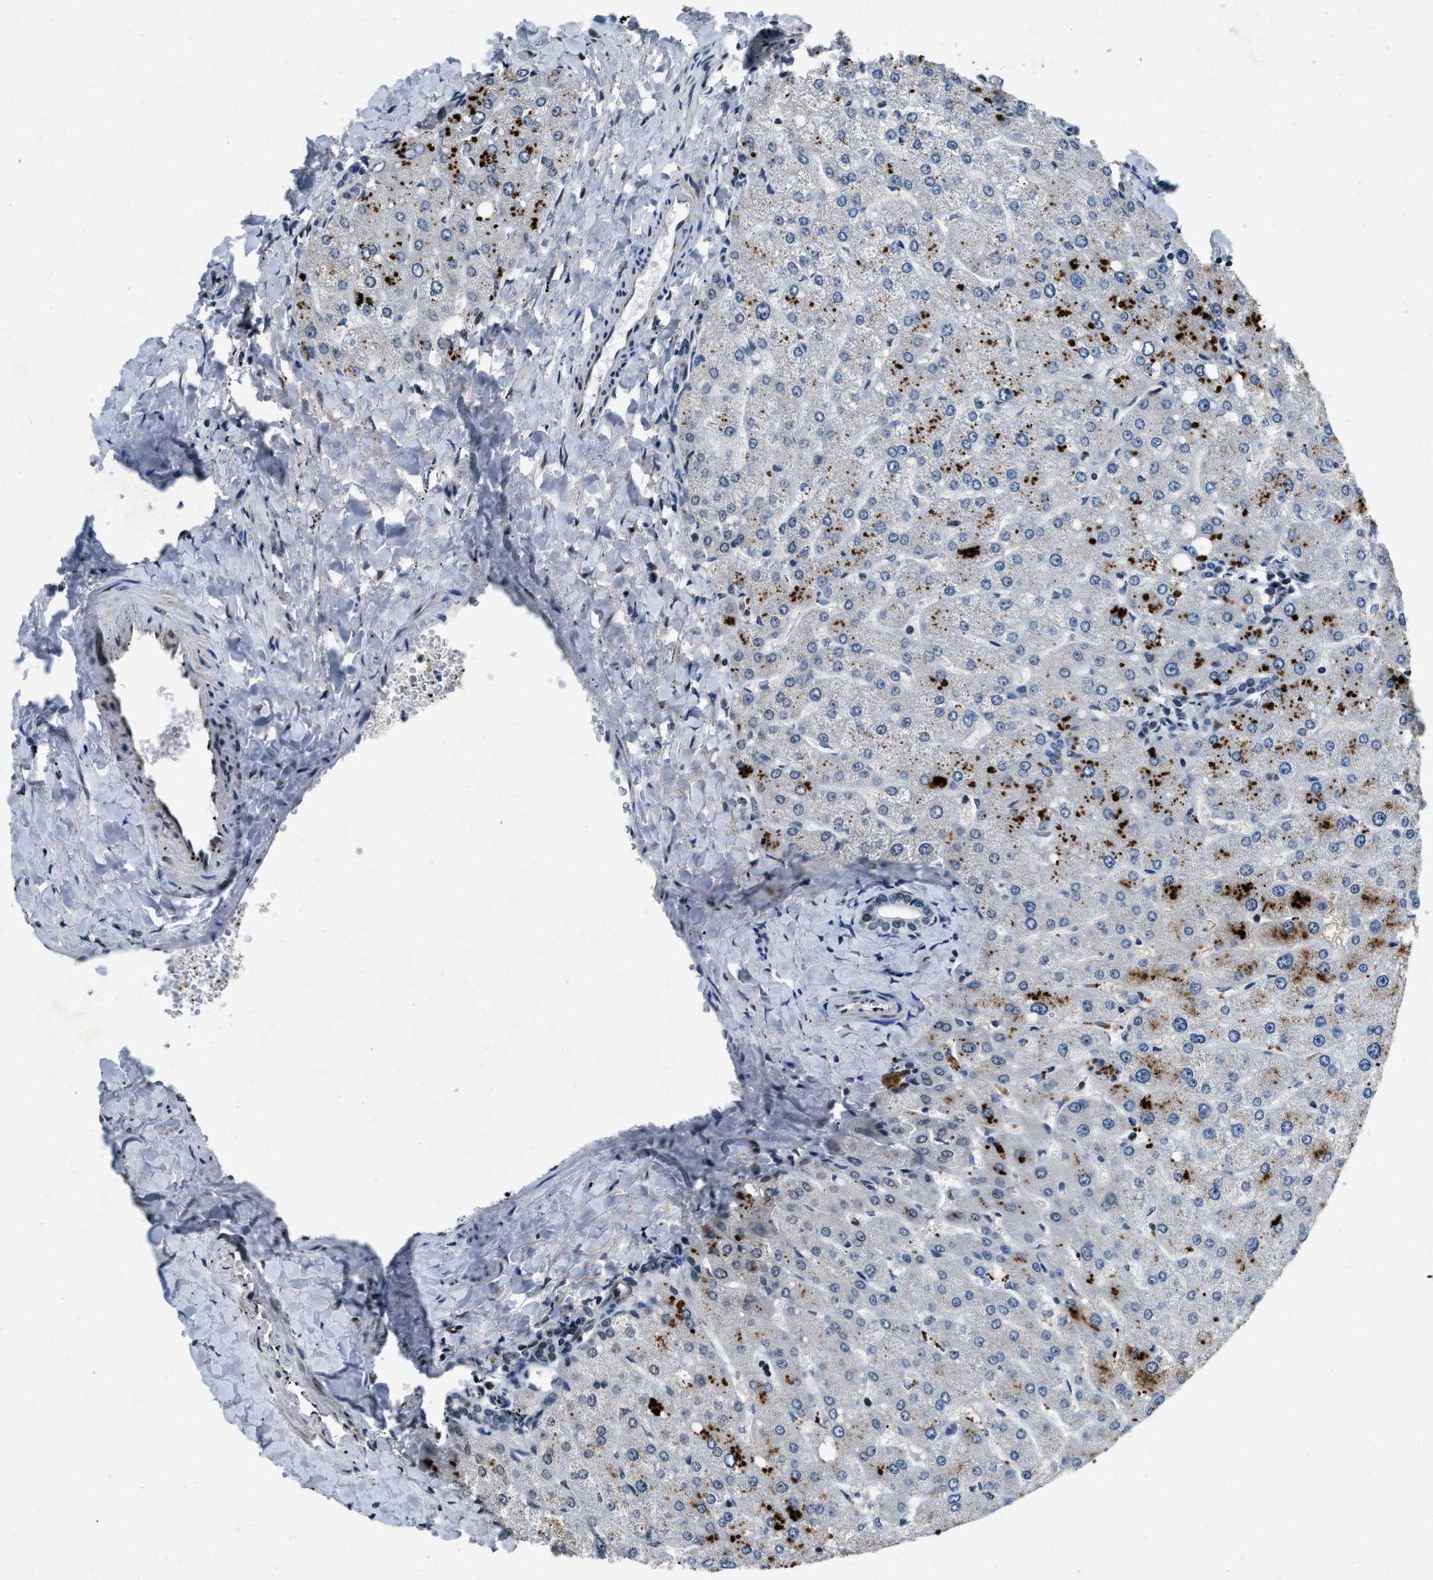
{"staining": {"intensity": "negative", "quantity": "none", "location": "none"}, "tissue": "liver", "cell_type": "Cholangiocytes", "image_type": "normal", "snomed": [{"axis": "morphology", "description": "Normal tissue, NOS"}, {"axis": "topography", "description": "Liver"}], "caption": "High power microscopy photomicrograph of an immunohistochemistry micrograph of benign liver, revealing no significant positivity in cholangiocytes.", "gene": "ZC3HC1", "patient": {"sex": "male", "age": 55}}